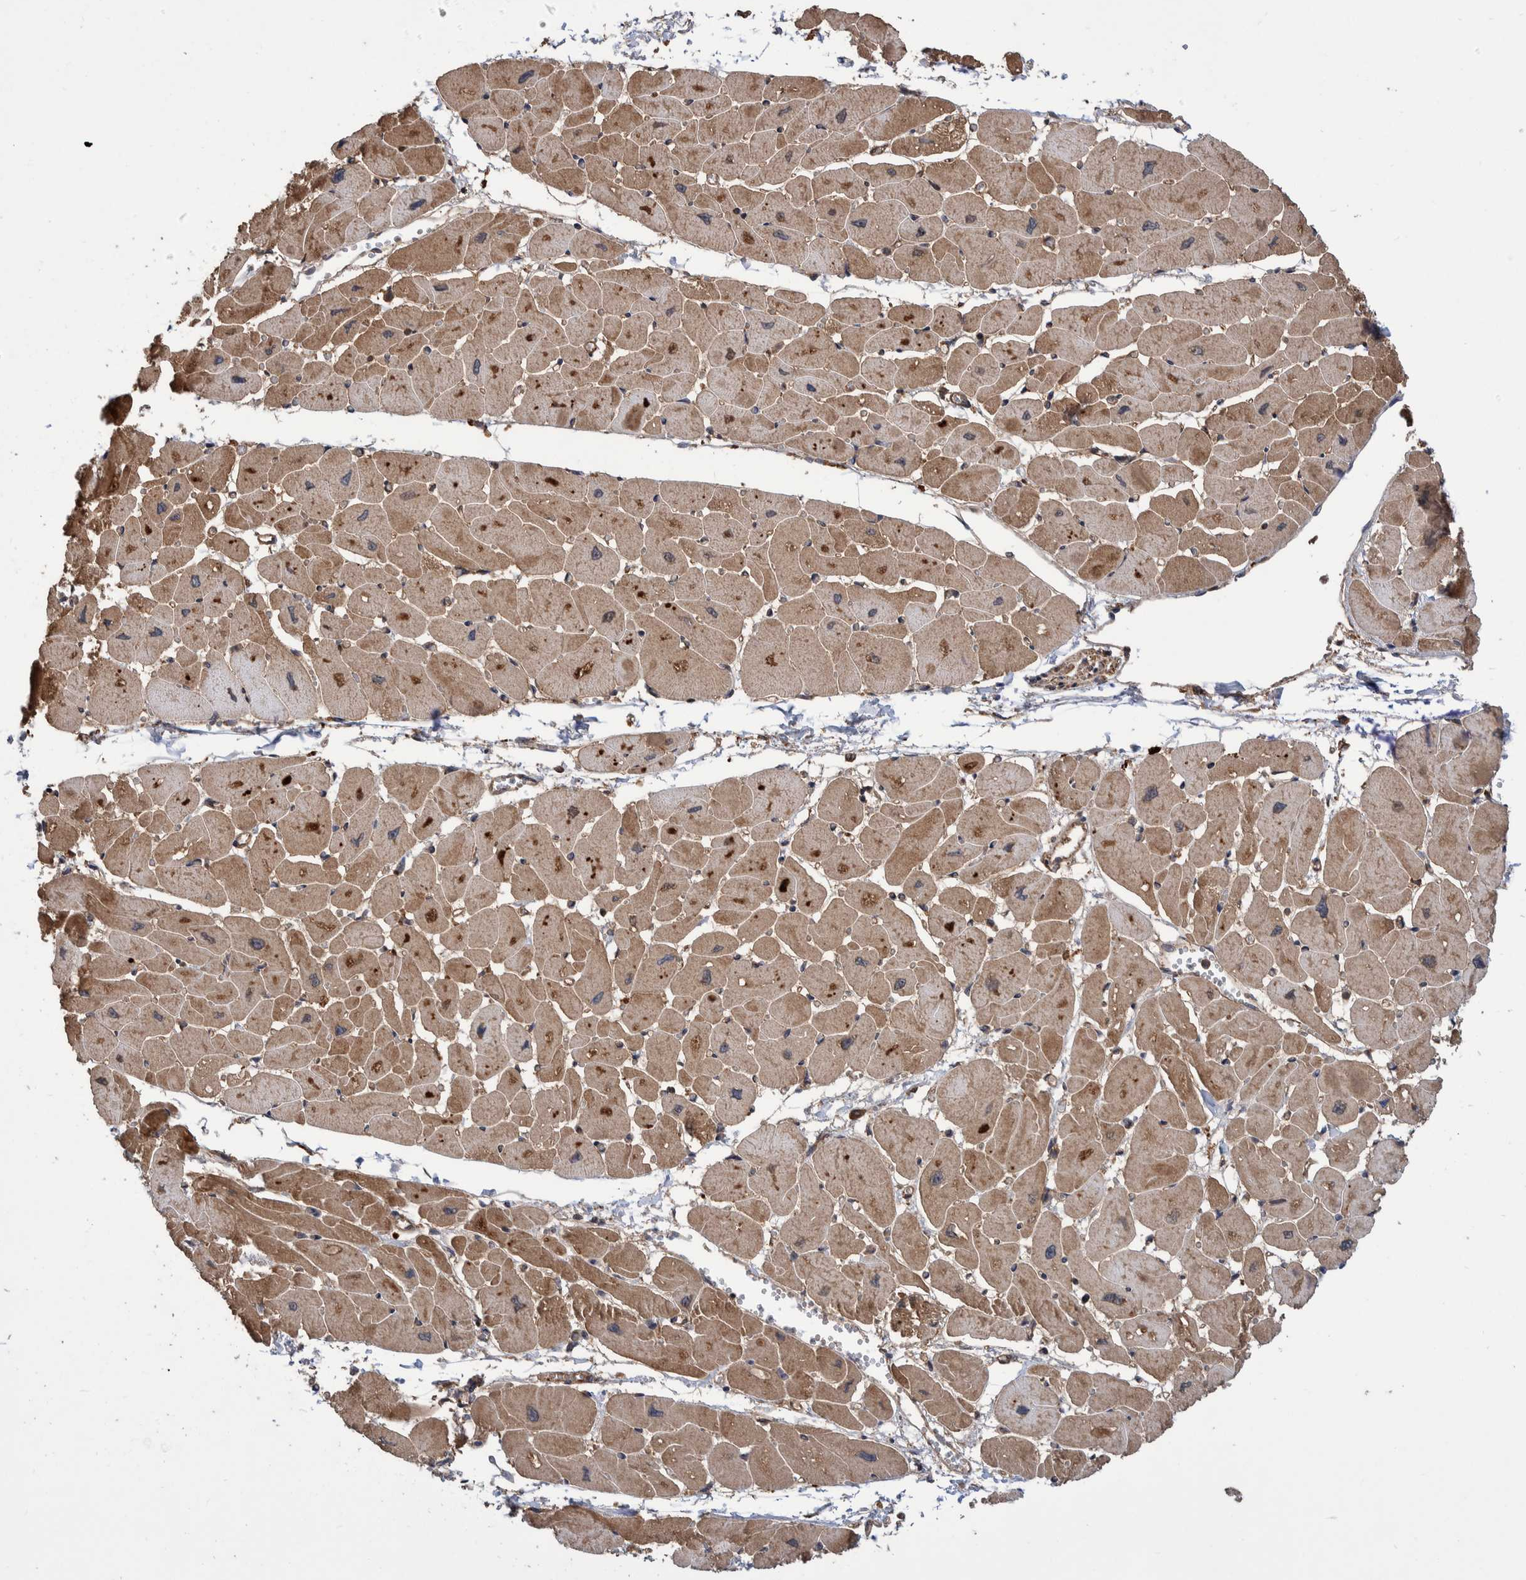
{"staining": {"intensity": "moderate", "quantity": ">75%", "location": "cytoplasmic/membranous"}, "tissue": "heart muscle", "cell_type": "Cardiomyocytes", "image_type": "normal", "snomed": [{"axis": "morphology", "description": "Normal tissue, NOS"}, {"axis": "topography", "description": "Heart"}], "caption": "Moderate cytoplasmic/membranous positivity for a protein is identified in about >75% of cardiomyocytes of normal heart muscle using immunohistochemistry (IHC).", "gene": "VBP1", "patient": {"sex": "female", "age": 54}}